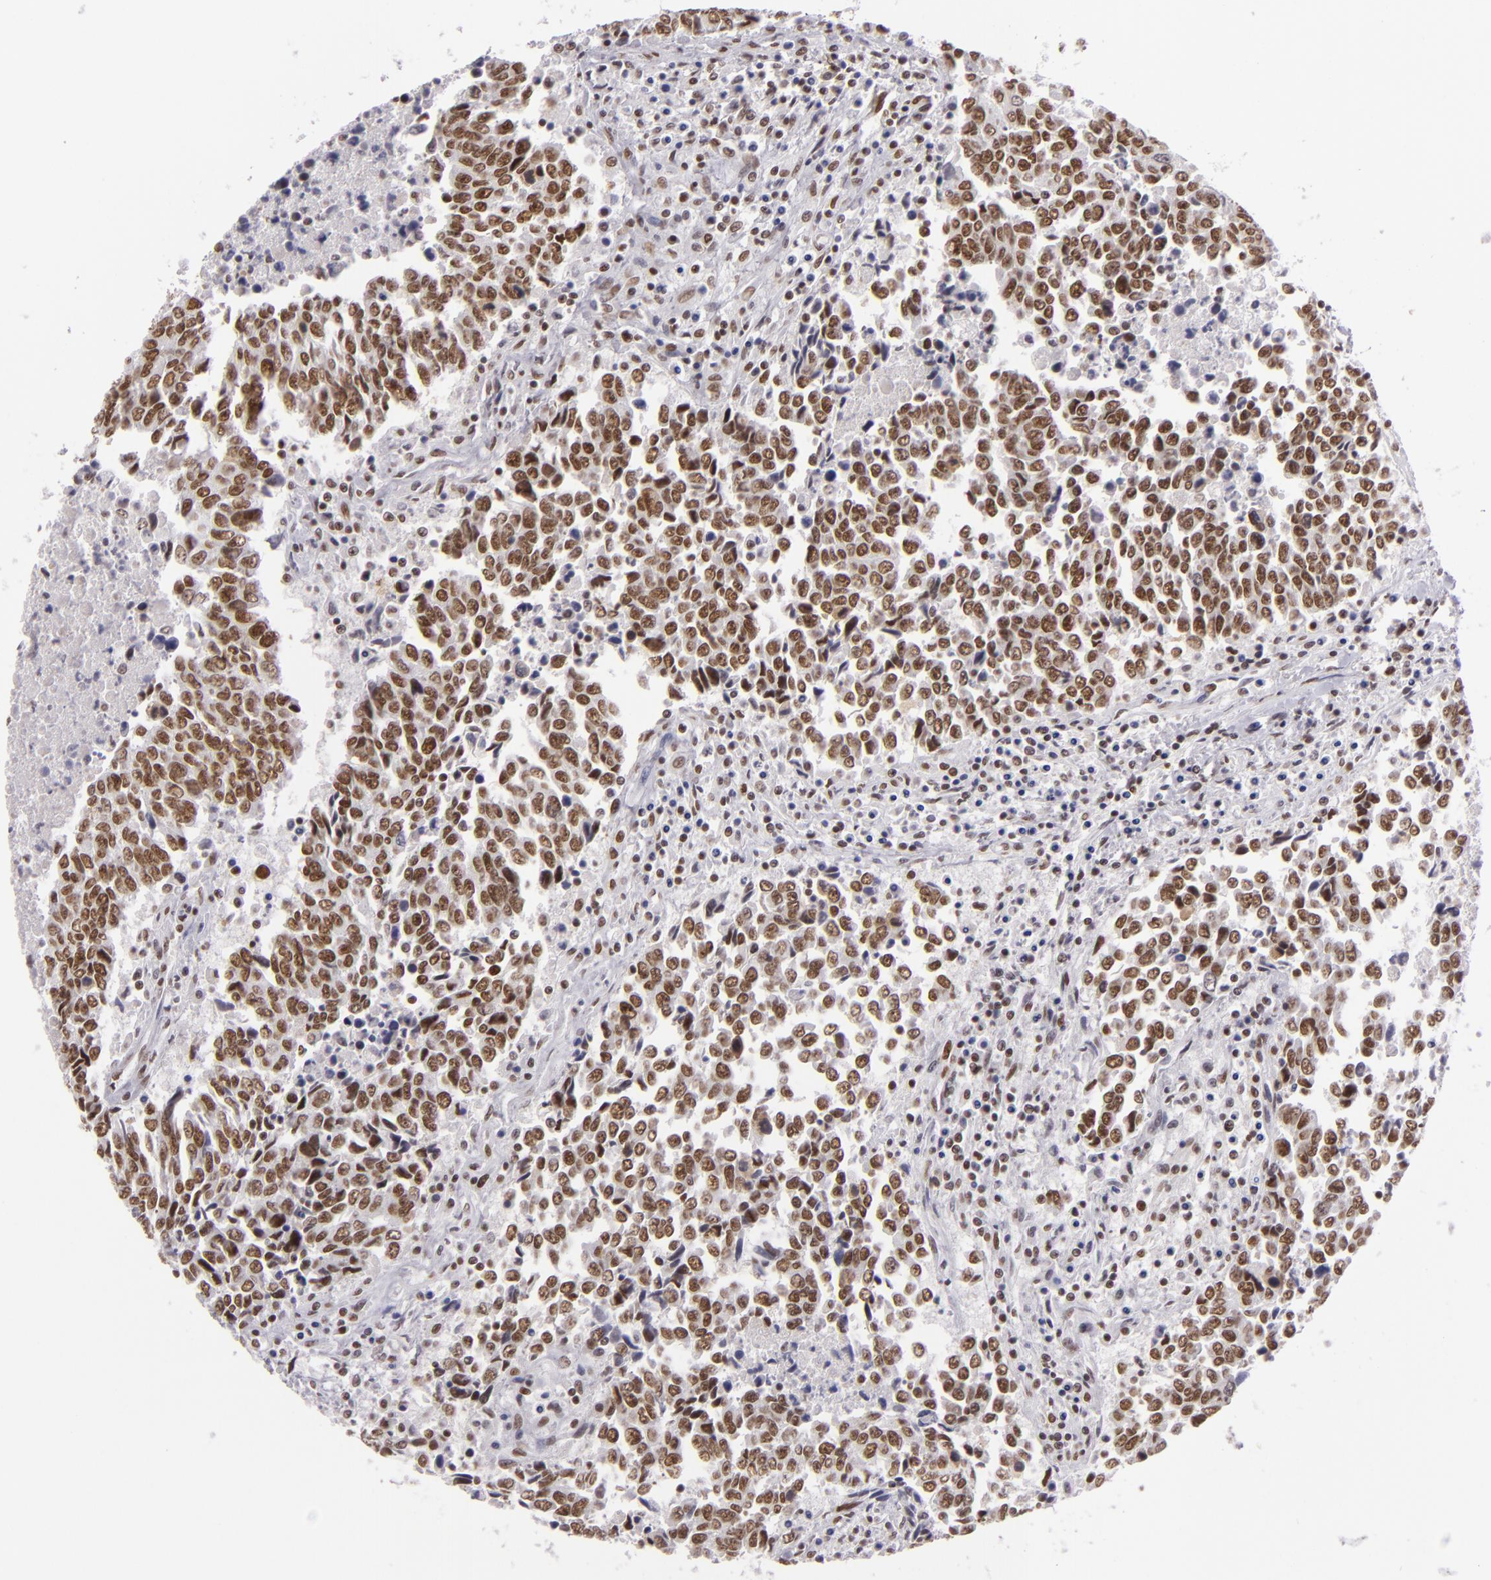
{"staining": {"intensity": "moderate", "quantity": ">75%", "location": "nuclear"}, "tissue": "urothelial cancer", "cell_type": "Tumor cells", "image_type": "cancer", "snomed": [{"axis": "morphology", "description": "Urothelial carcinoma, High grade"}, {"axis": "topography", "description": "Urinary bladder"}], "caption": "Immunohistochemistry (IHC) histopathology image of urothelial carcinoma (high-grade) stained for a protein (brown), which reveals medium levels of moderate nuclear positivity in approximately >75% of tumor cells.", "gene": "BRD8", "patient": {"sex": "male", "age": 86}}